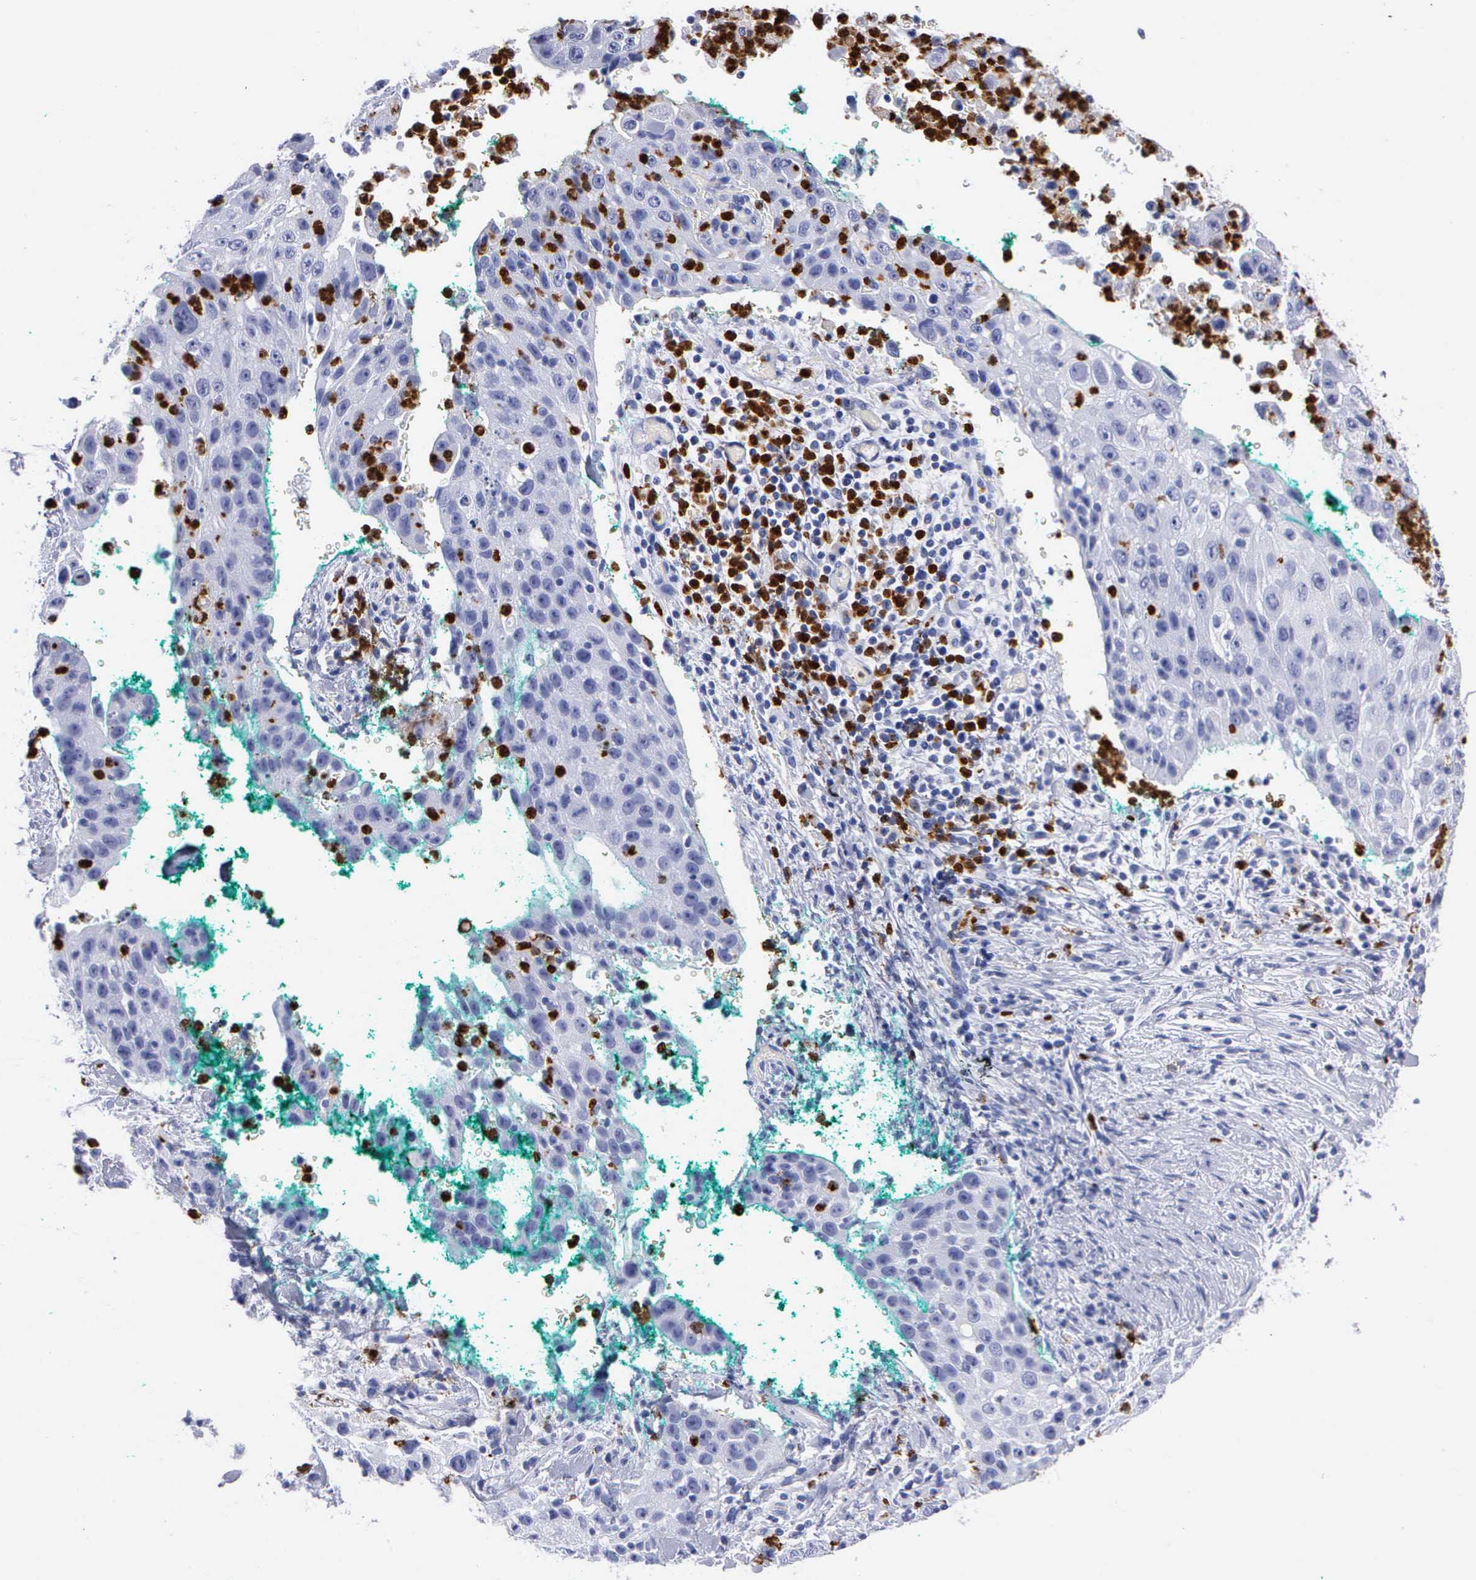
{"staining": {"intensity": "negative", "quantity": "none", "location": "none"}, "tissue": "lung cancer", "cell_type": "Tumor cells", "image_type": "cancer", "snomed": [{"axis": "morphology", "description": "Squamous cell carcinoma, NOS"}, {"axis": "topography", "description": "Lung"}], "caption": "DAB immunohistochemical staining of human lung cancer reveals no significant expression in tumor cells. The staining is performed using DAB (3,3'-diaminobenzidine) brown chromogen with nuclei counter-stained in using hematoxylin.", "gene": "CTSG", "patient": {"sex": "male", "age": 64}}